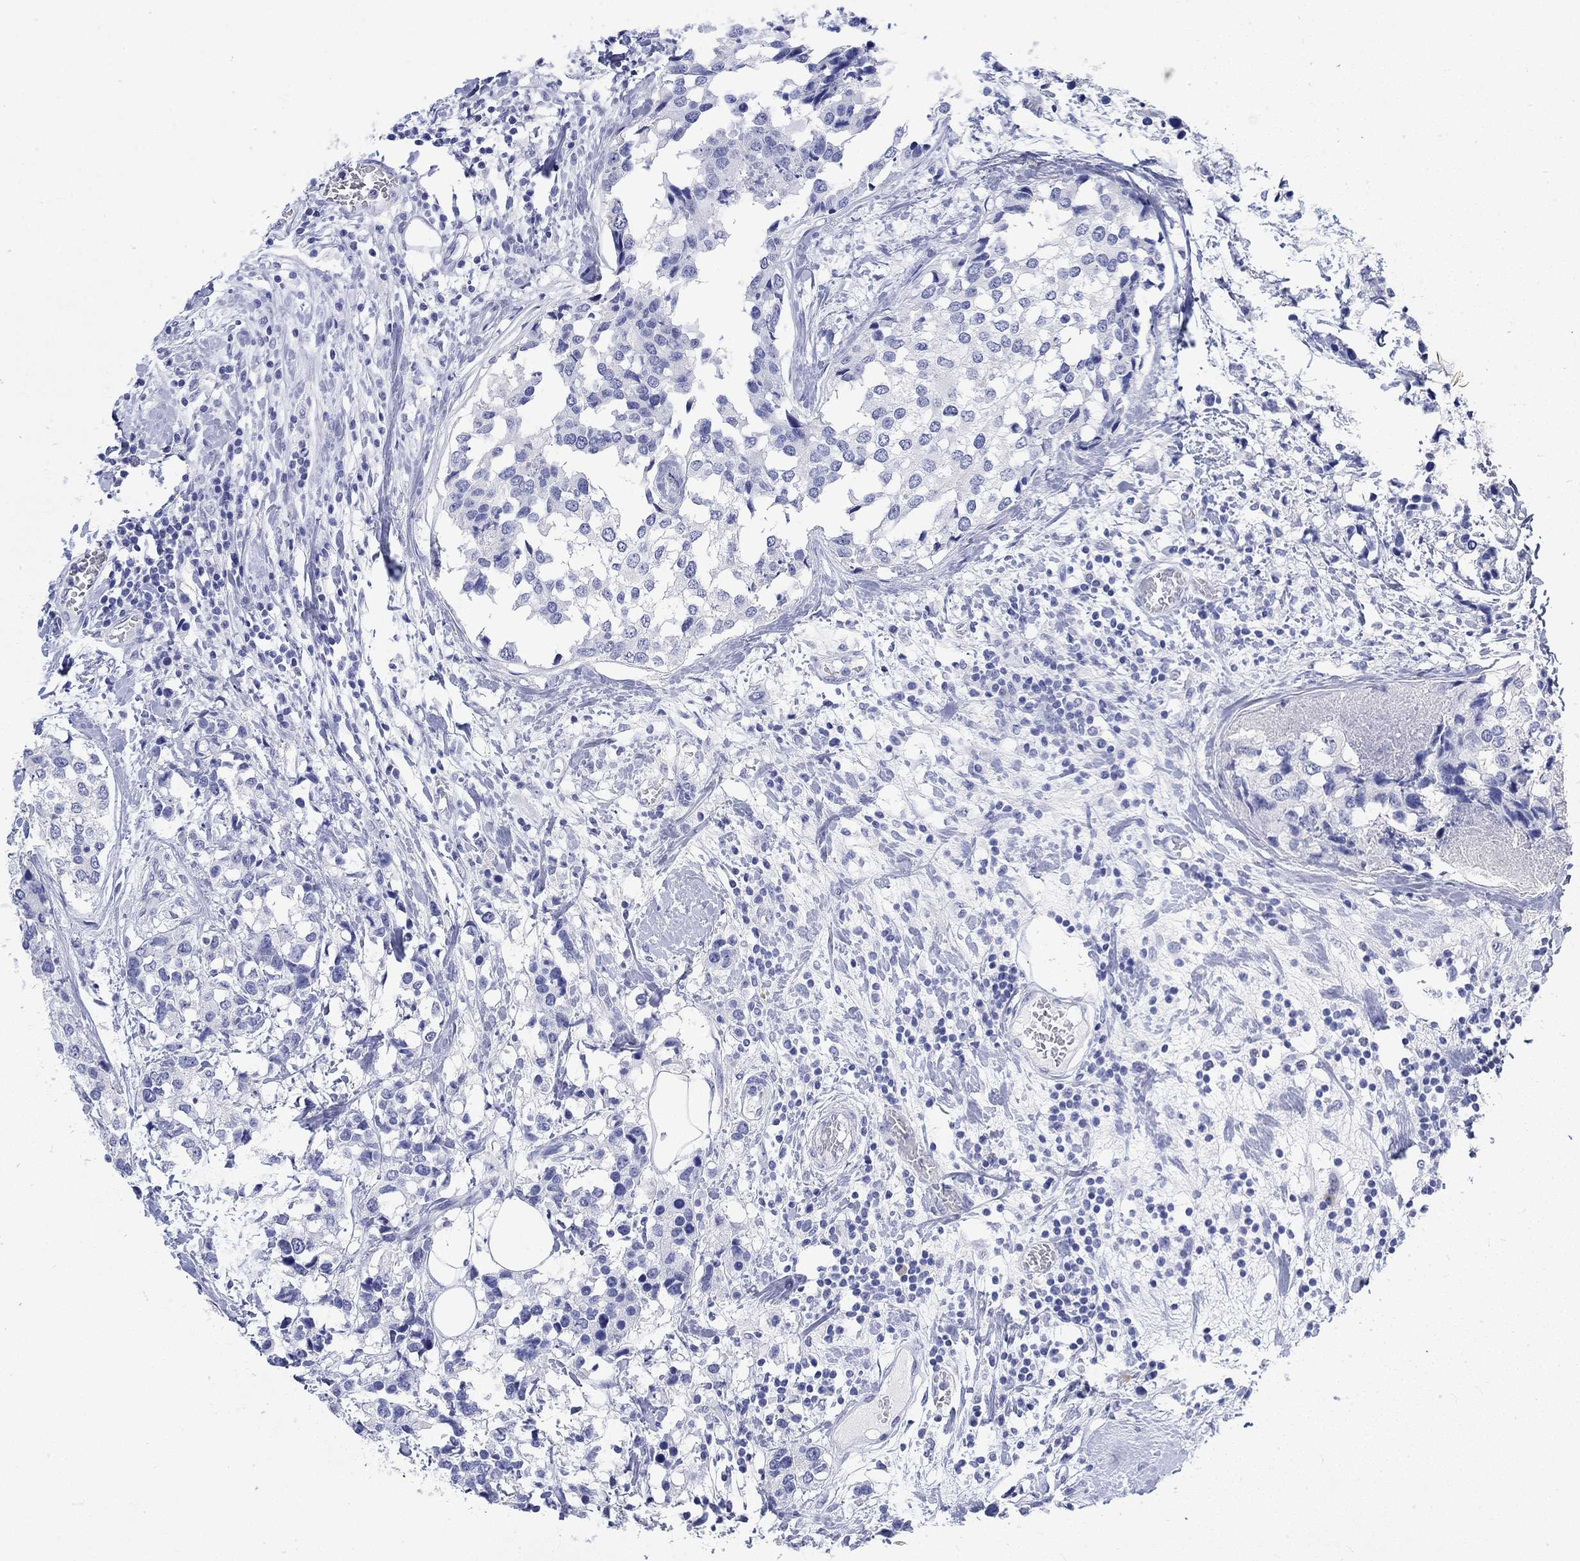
{"staining": {"intensity": "negative", "quantity": "none", "location": "none"}, "tissue": "breast cancer", "cell_type": "Tumor cells", "image_type": "cancer", "snomed": [{"axis": "morphology", "description": "Lobular carcinoma"}, {"axis": "topography", "description": "Breast"}], "caption": "Histopathology image shows no protein expression in tumor cells of breast cancer (lobular carcinoma) tissue. (Immunohistochemistry (ihc), brightfield microscopy, high magnification).", "gene": "MSI1", "patient": {"sex": "female", "age": 59}}